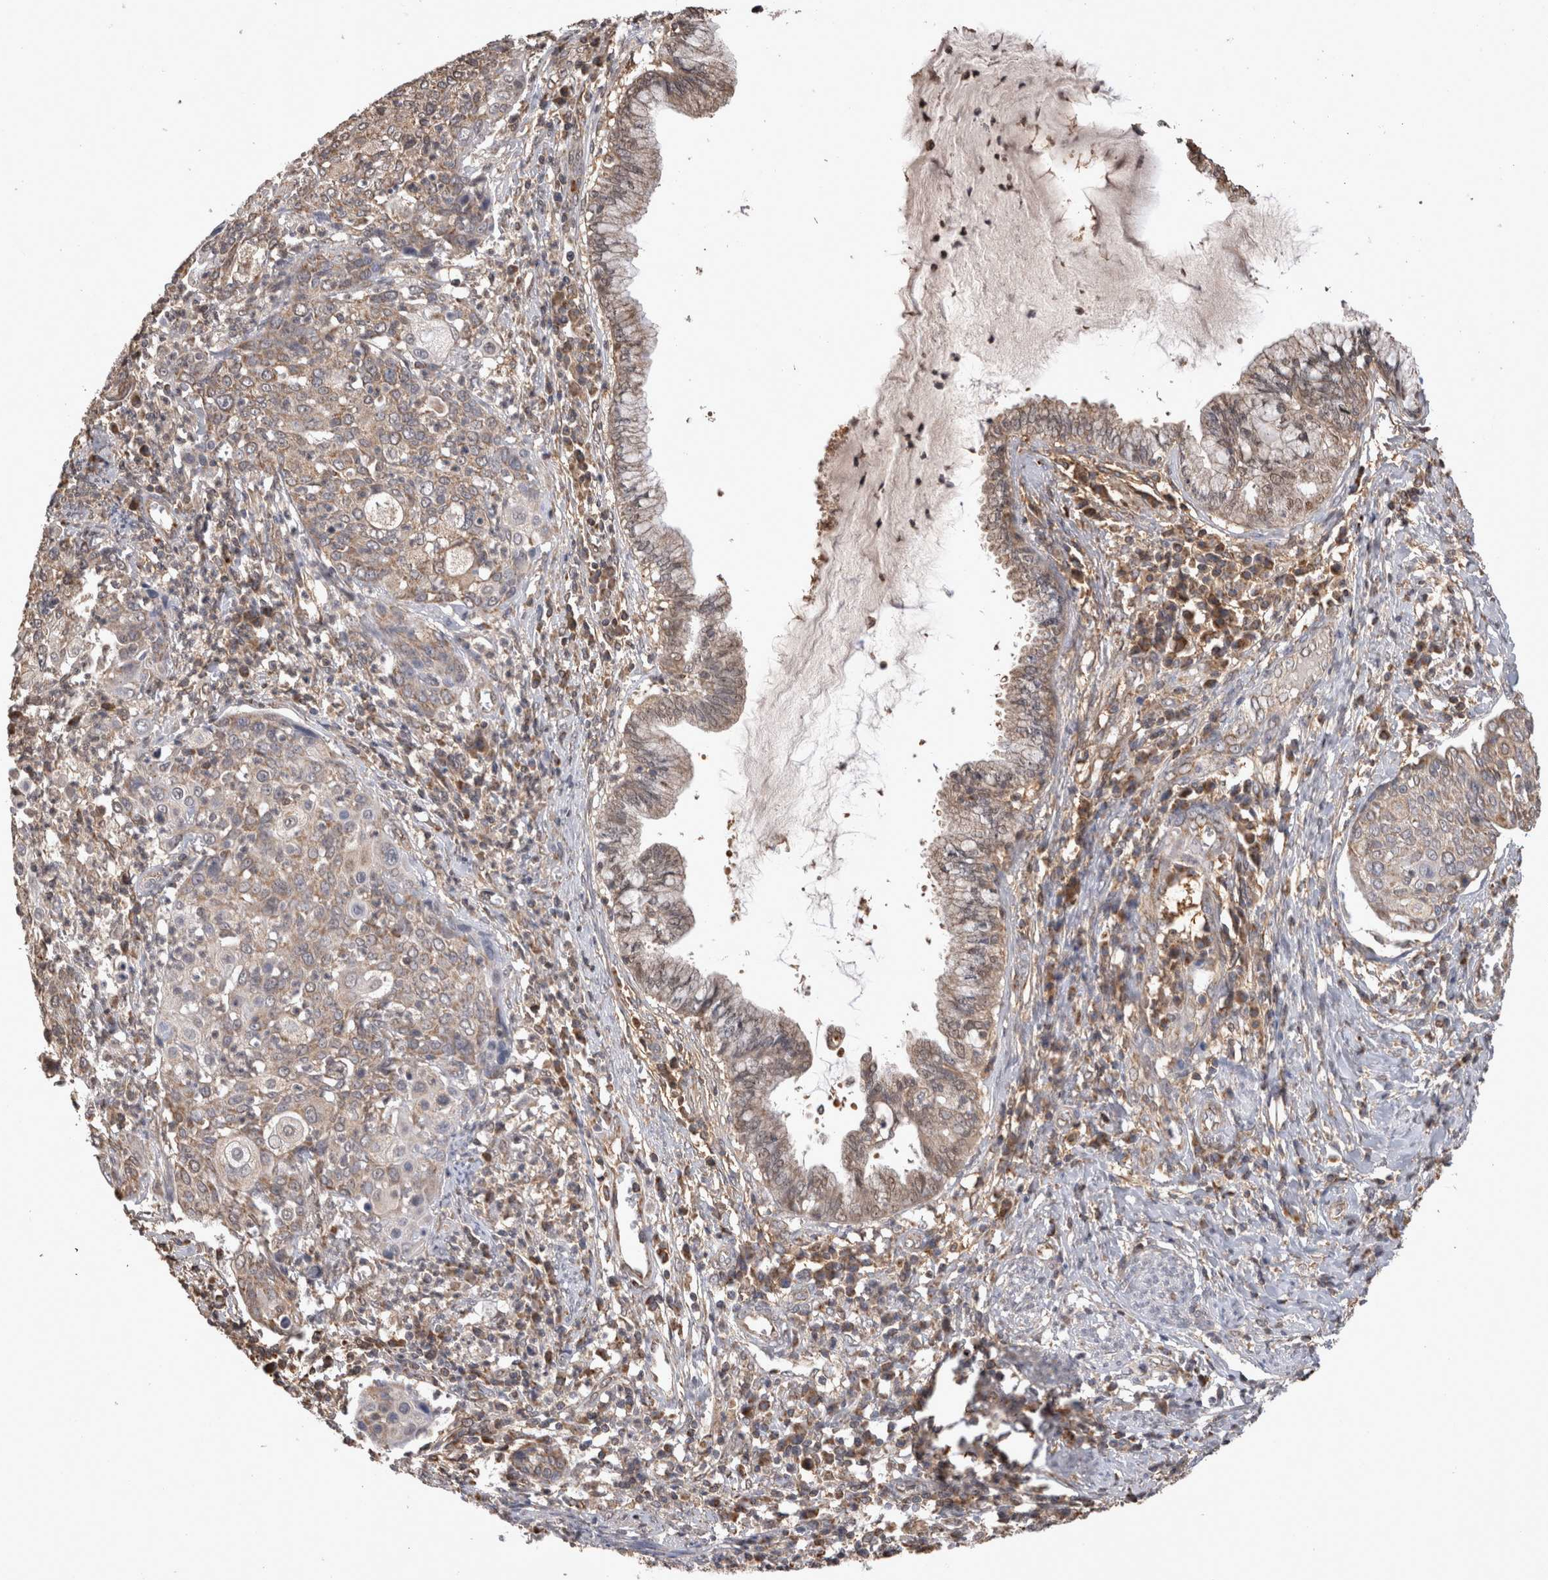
{"staining": {"intensity": "weak", "quantity": "<25%", "location": "cytoplasmic/membranous"}, "tissue": "cervical cancer", "cell_type": "Tumor cells", "image_type": "cancer", "snomed": [{"axis": "morphology", "description": "Squamous cell carcinoma, NOS"}, {"axis": "topography", "description": "Cervix"}], "caption": "An image of human cervical cancer is negative for staining in tumor cells.", "gene": "PREP", "patient": {"sex": "female", "age": 40}}